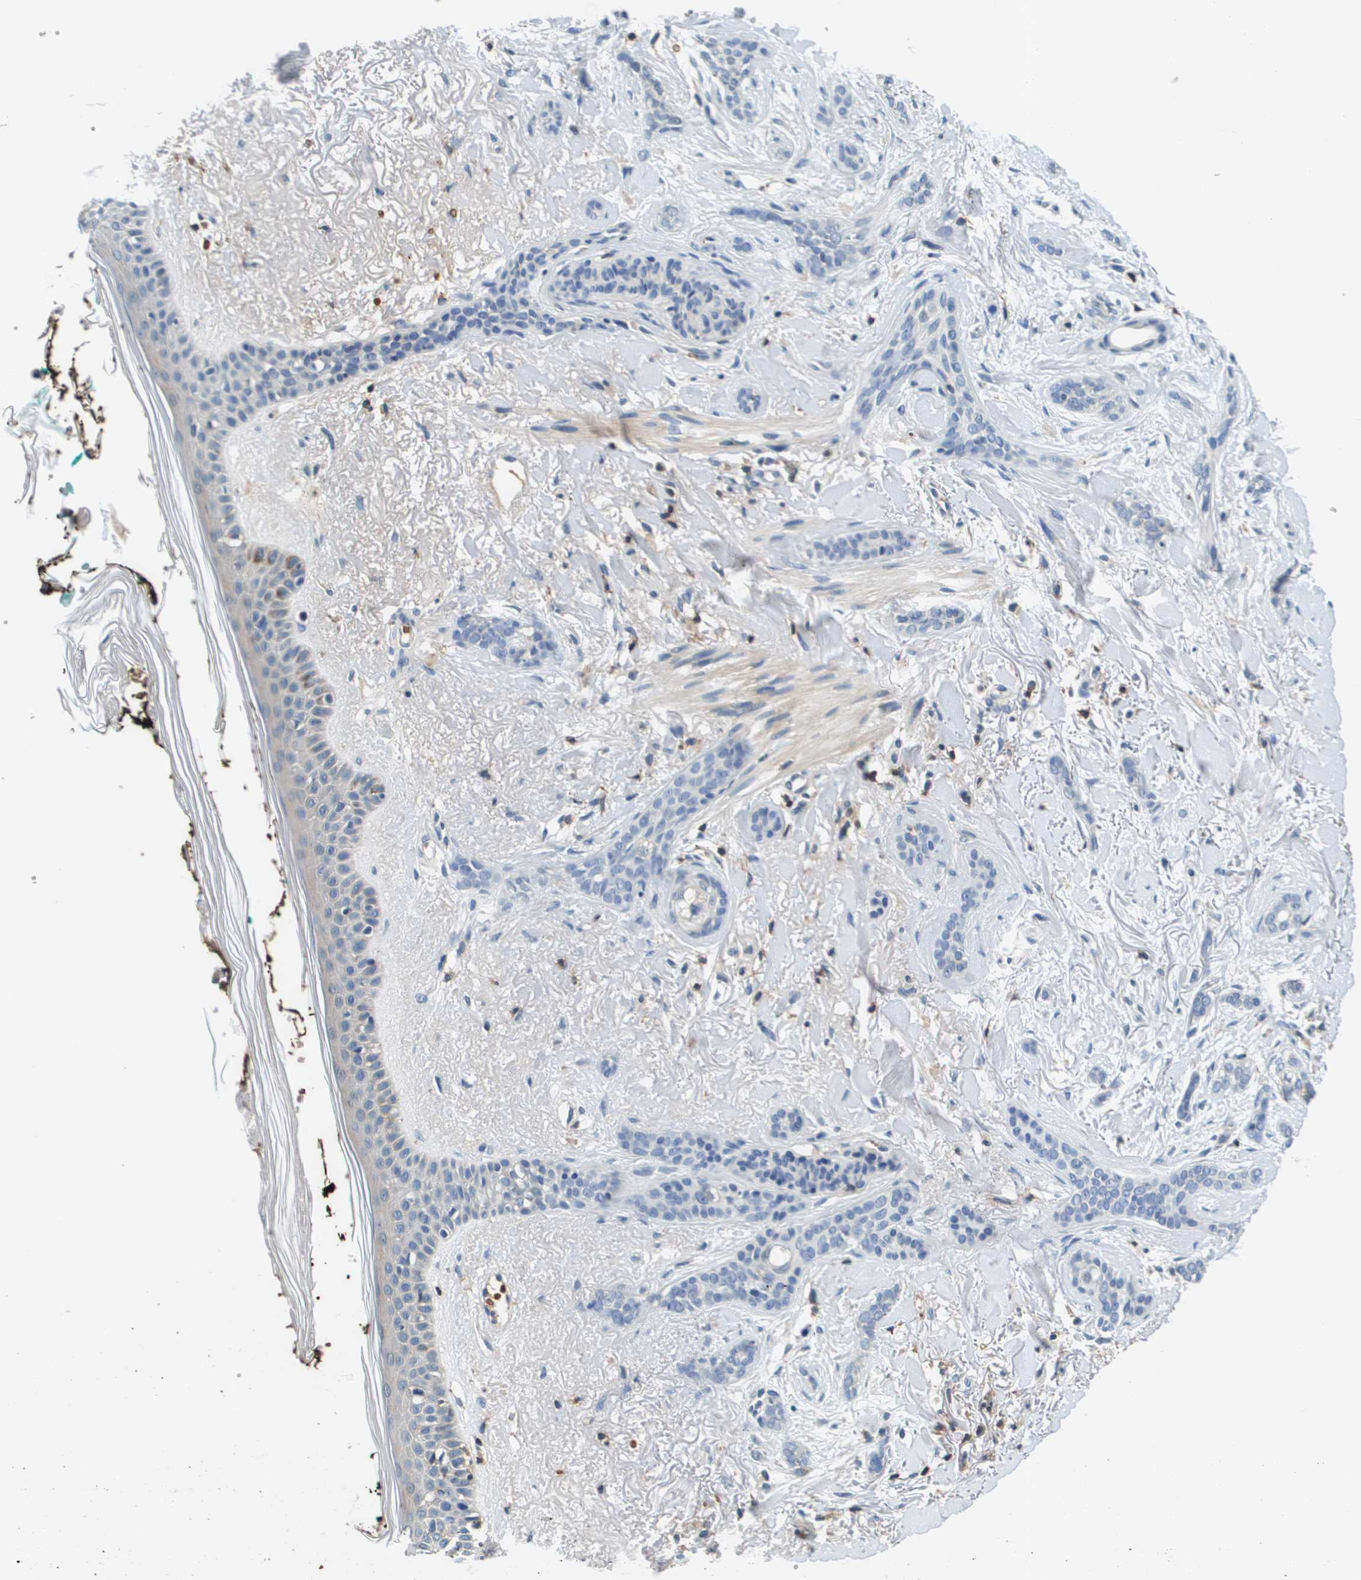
{"staining": {"intensity": "negative", "quantity": "none", "location": "none"}, "tissue": "skin cancer", "cell_type": "Tumor cells", "image_type": "cancer", "snomed": [{"axis": "morphology", "description": "Basal cell carcinoma"}, {"axis": "morphology", "description": "Adnexal tumor, benign"}, {"axis": "topography", "description": "Skin"}], "caption": "High power microscopy micrograph of an immunohistochemistry micrograph of skin cancer, revealing no significant staining in tumor cells.", "gene": "KCNQ5", "patient": {"sex": "female", "age": 42}}